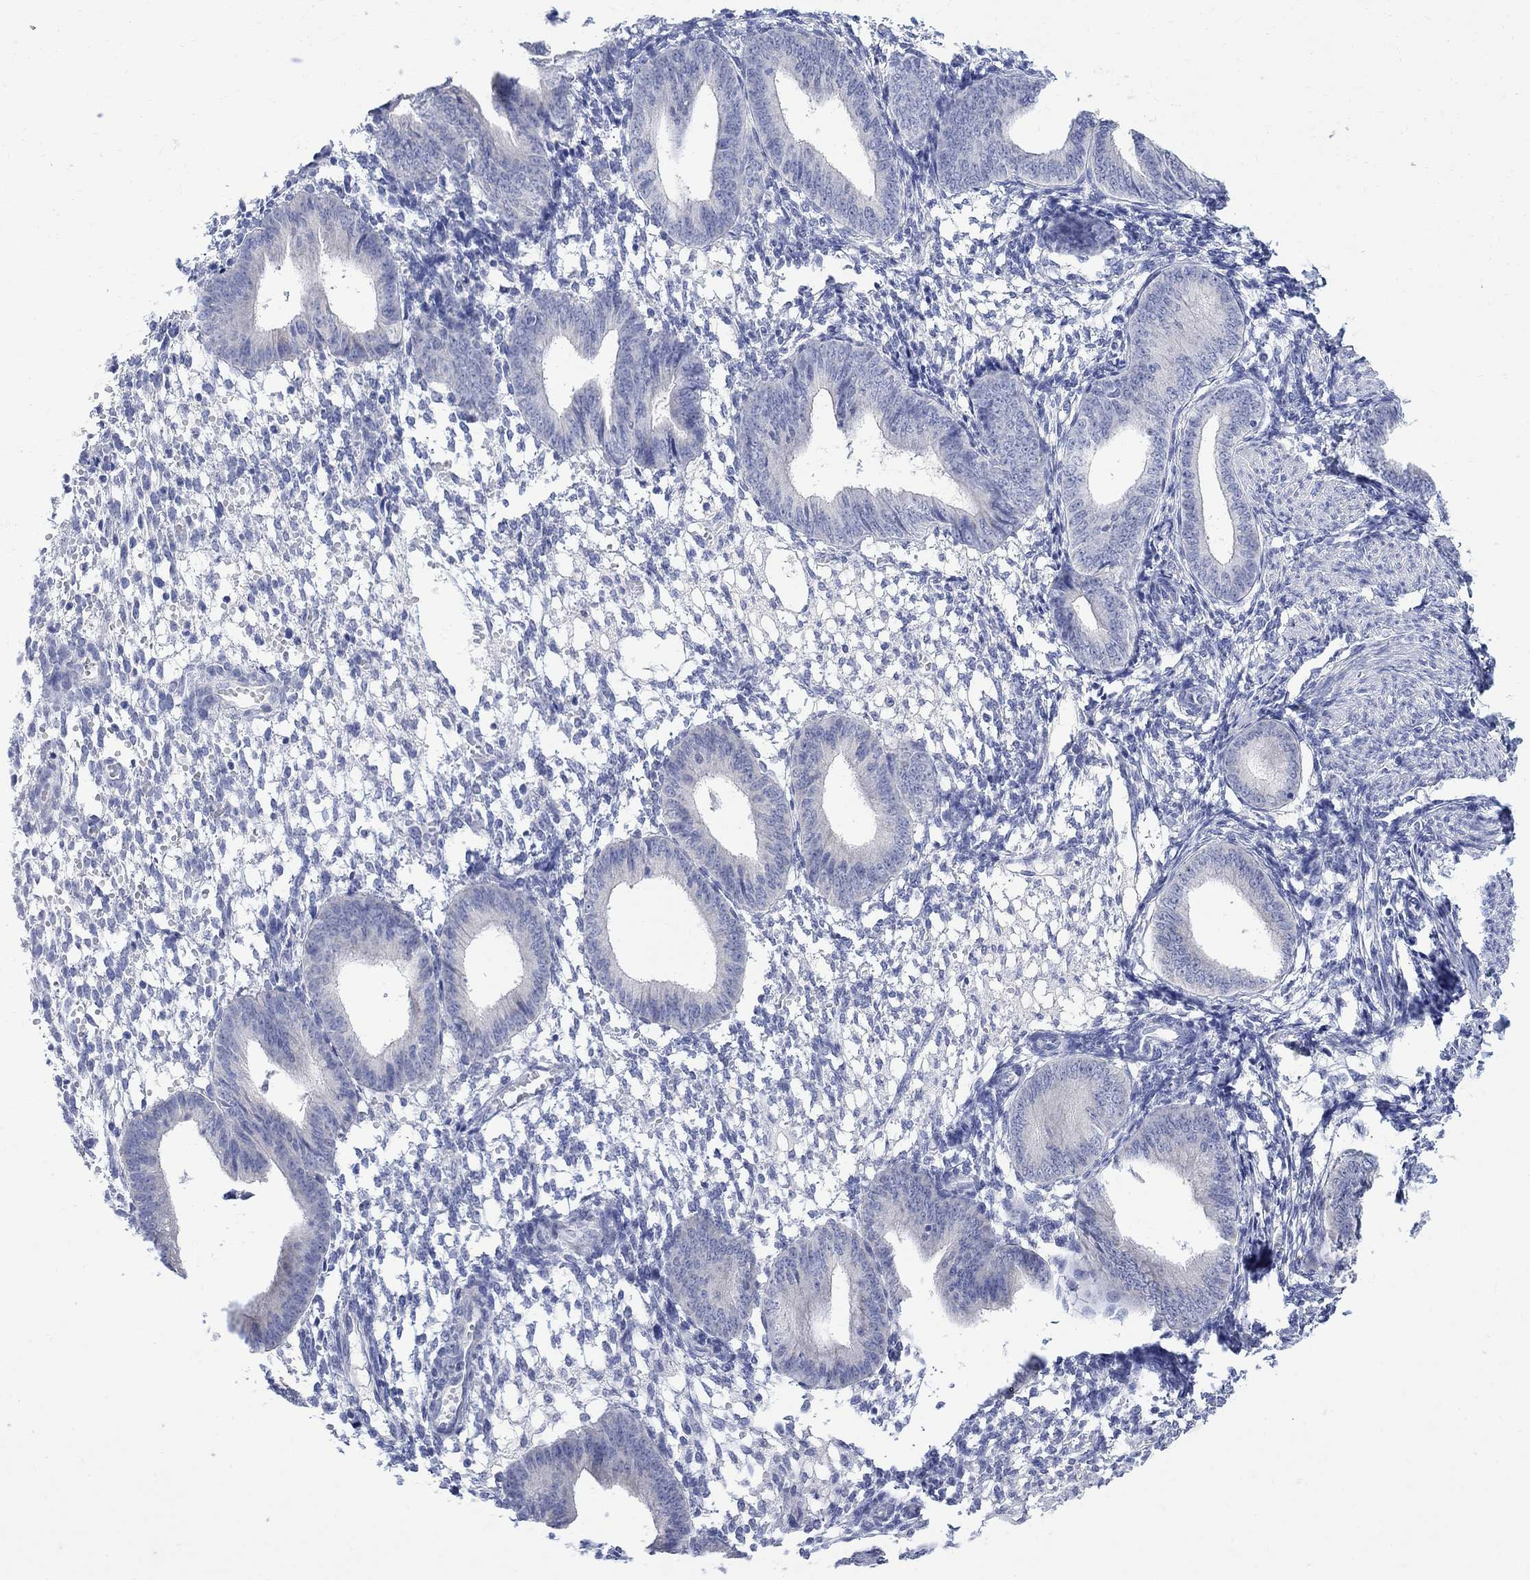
{"staining": {"intensity": "negative", "quantity": "none", "location": "none"}, "tissue": "endometrium", "cell_type": "Cells in endometrial stroma", "image_type": "normal", "snomed": [{"axis": "morphology", "description": "Normal tissue, NOS"}, {"axis": "topography", "description": "Endometrium"}], "caption": "The image exhibits no staining of cells in endometrial stroma in unremarkable endometrium.", "gene": "FBP2", "patient": {"sex": "female", "age": 39}}